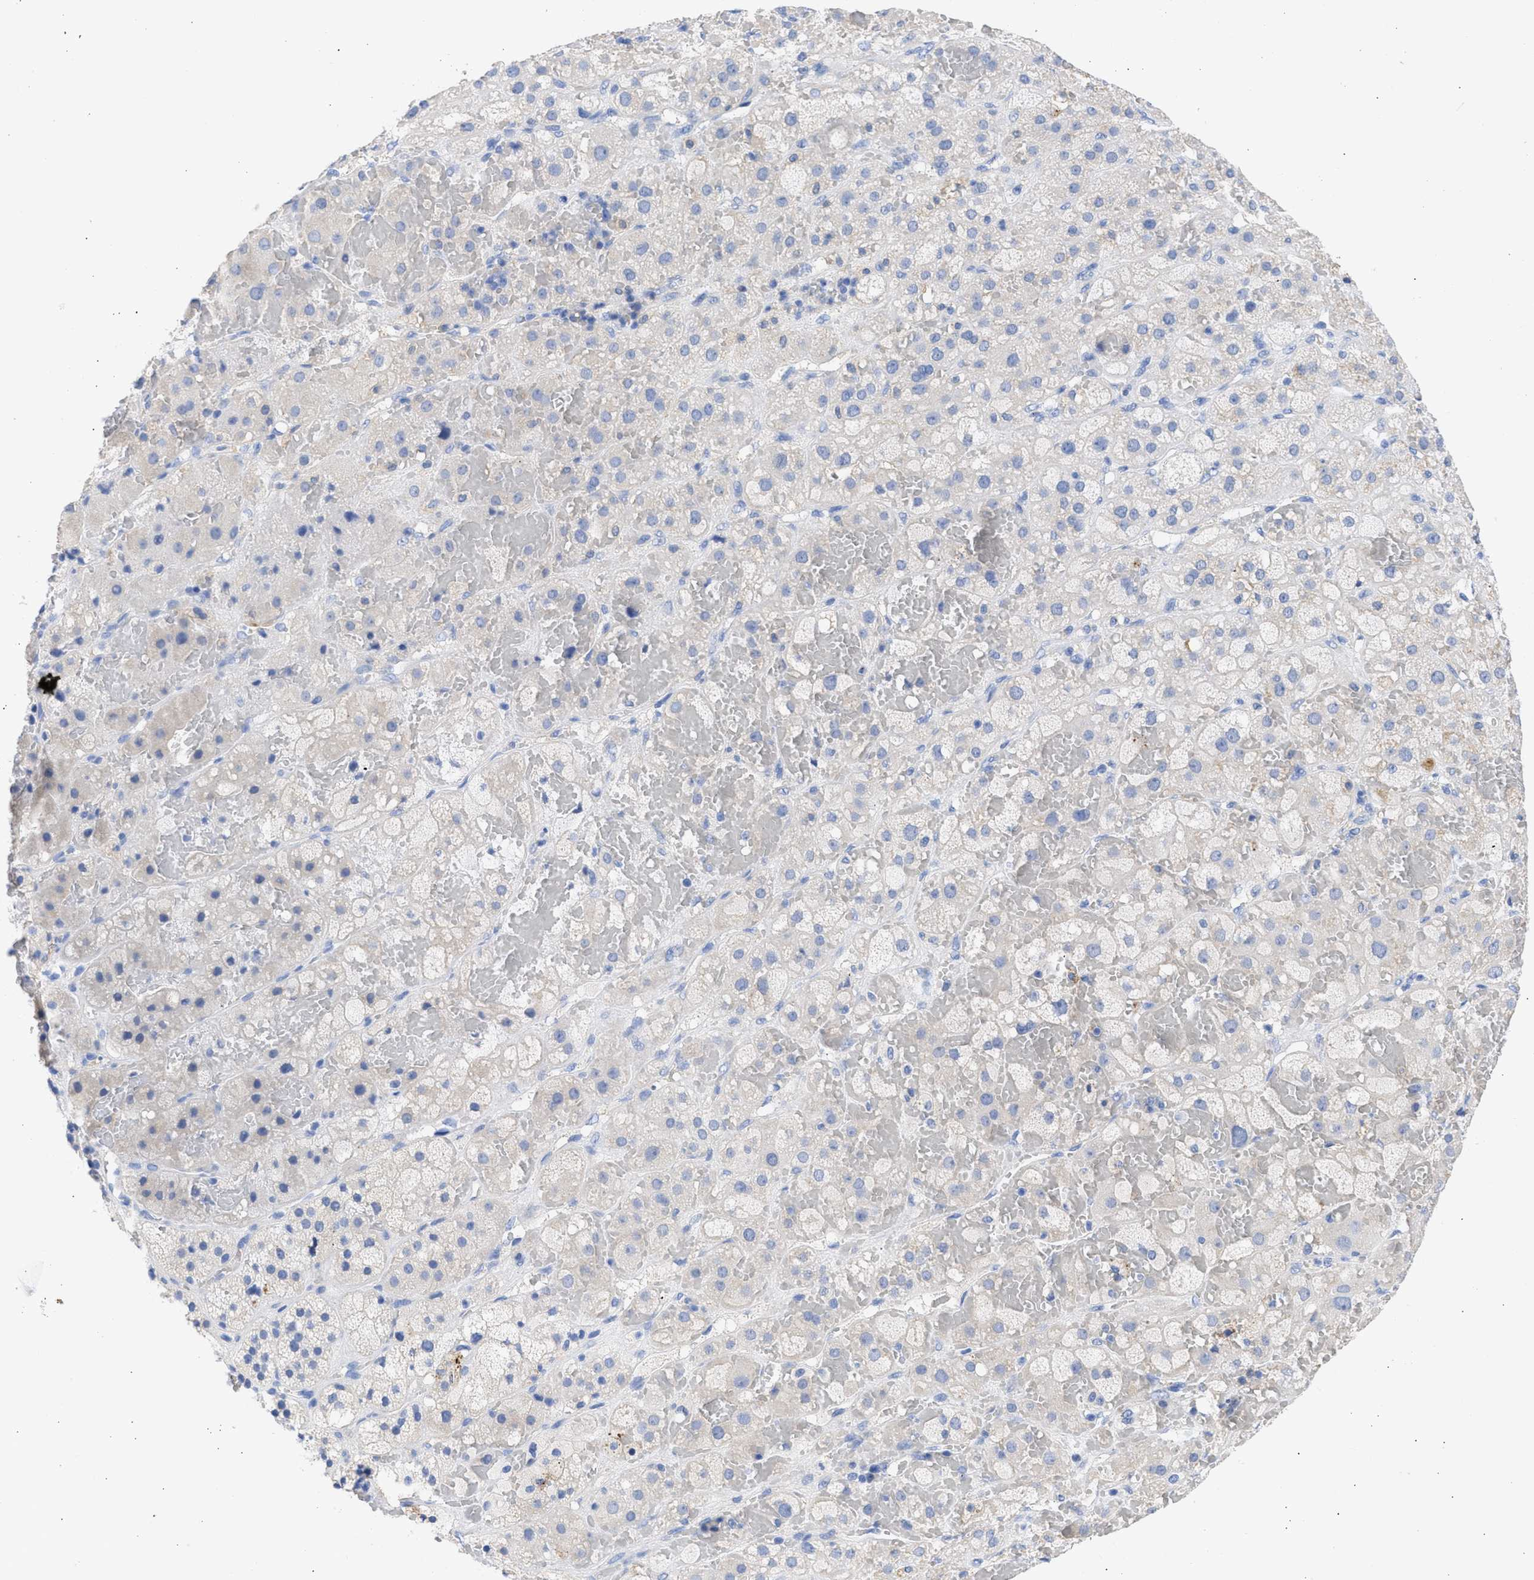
{"staining": {"intensity": "negative", "quantity": "none", "location": "none"}, "tissue": "adrenal gland", "cell_type": "Glandular cells", "image_type": "normal", "snomed": [{"axis": "morphology", "description": "Normal tissue, NOS"}, {"axis": "topography", "description": "Adrenal gland"}], "caption": "Glandular cells are negative for protein expression in benign human adrenal gland. Brightfield microscopy of IHC stained with DAB (3,3'-diaminobenzidine) (brown) and hematoxylin (blue), captured at high magnification.", "gene": "RSPH1", "patient": {"sex": "female", "age": 47}}